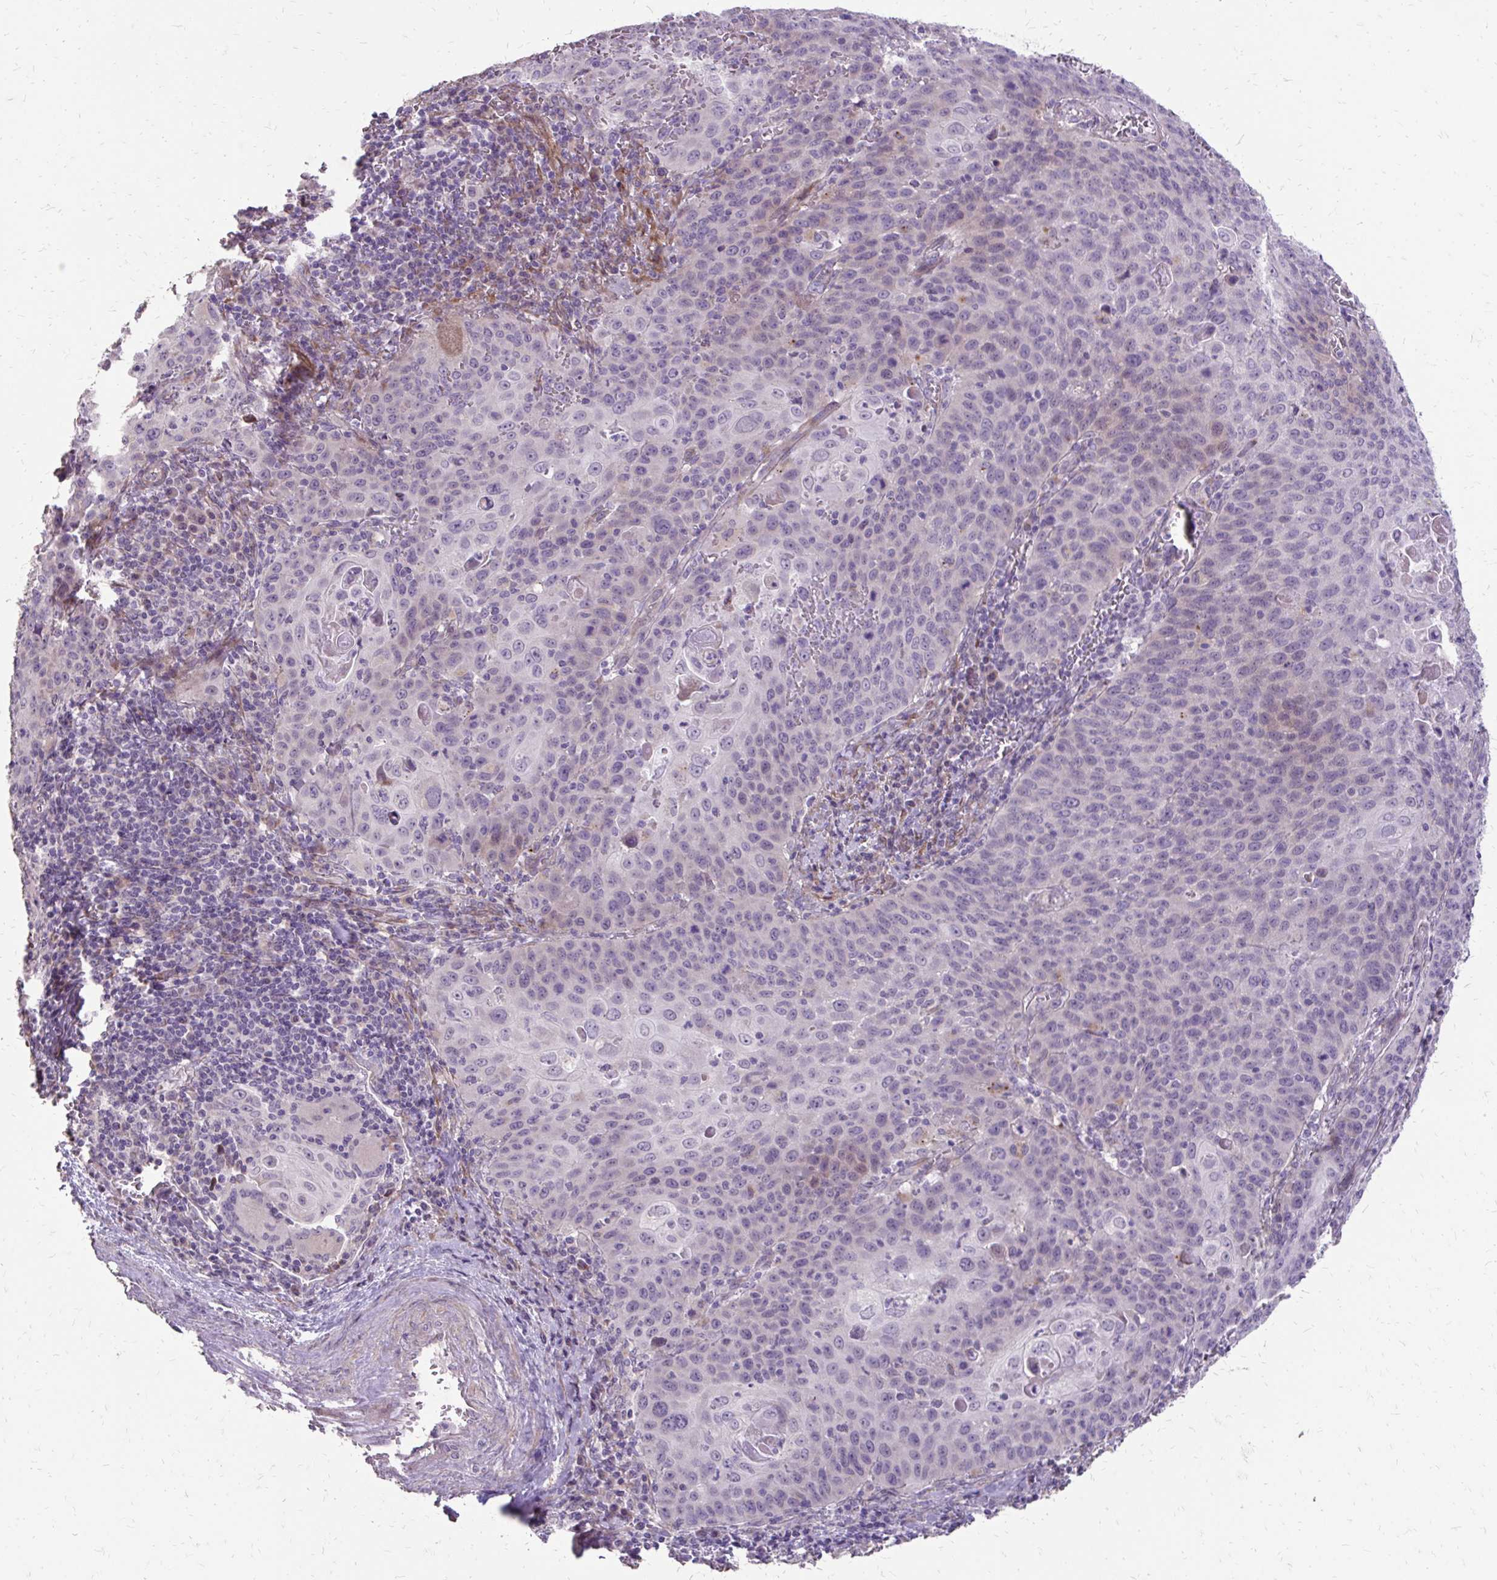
{"staining": {"intensity": "negative", "quantity": "none", "location": "none"}, "tissue": "cervical cancer", "cell_type": "Tumor cells", "image_type": "cancer", "snomed": [{"axis": "morphology", "description": "Squamous cell carcinoma, NOS"}, {"axis": "topography", "description": "Cervix"}], "caption": "DAB (3,3'-diaminobenzidine) immunohistochemical staining of human cervical squamous cell carcinoma demonstrates no significant staining in tumor cells.", "gene": "MYORG", "patient": {"sex": "female", "age": 65}}